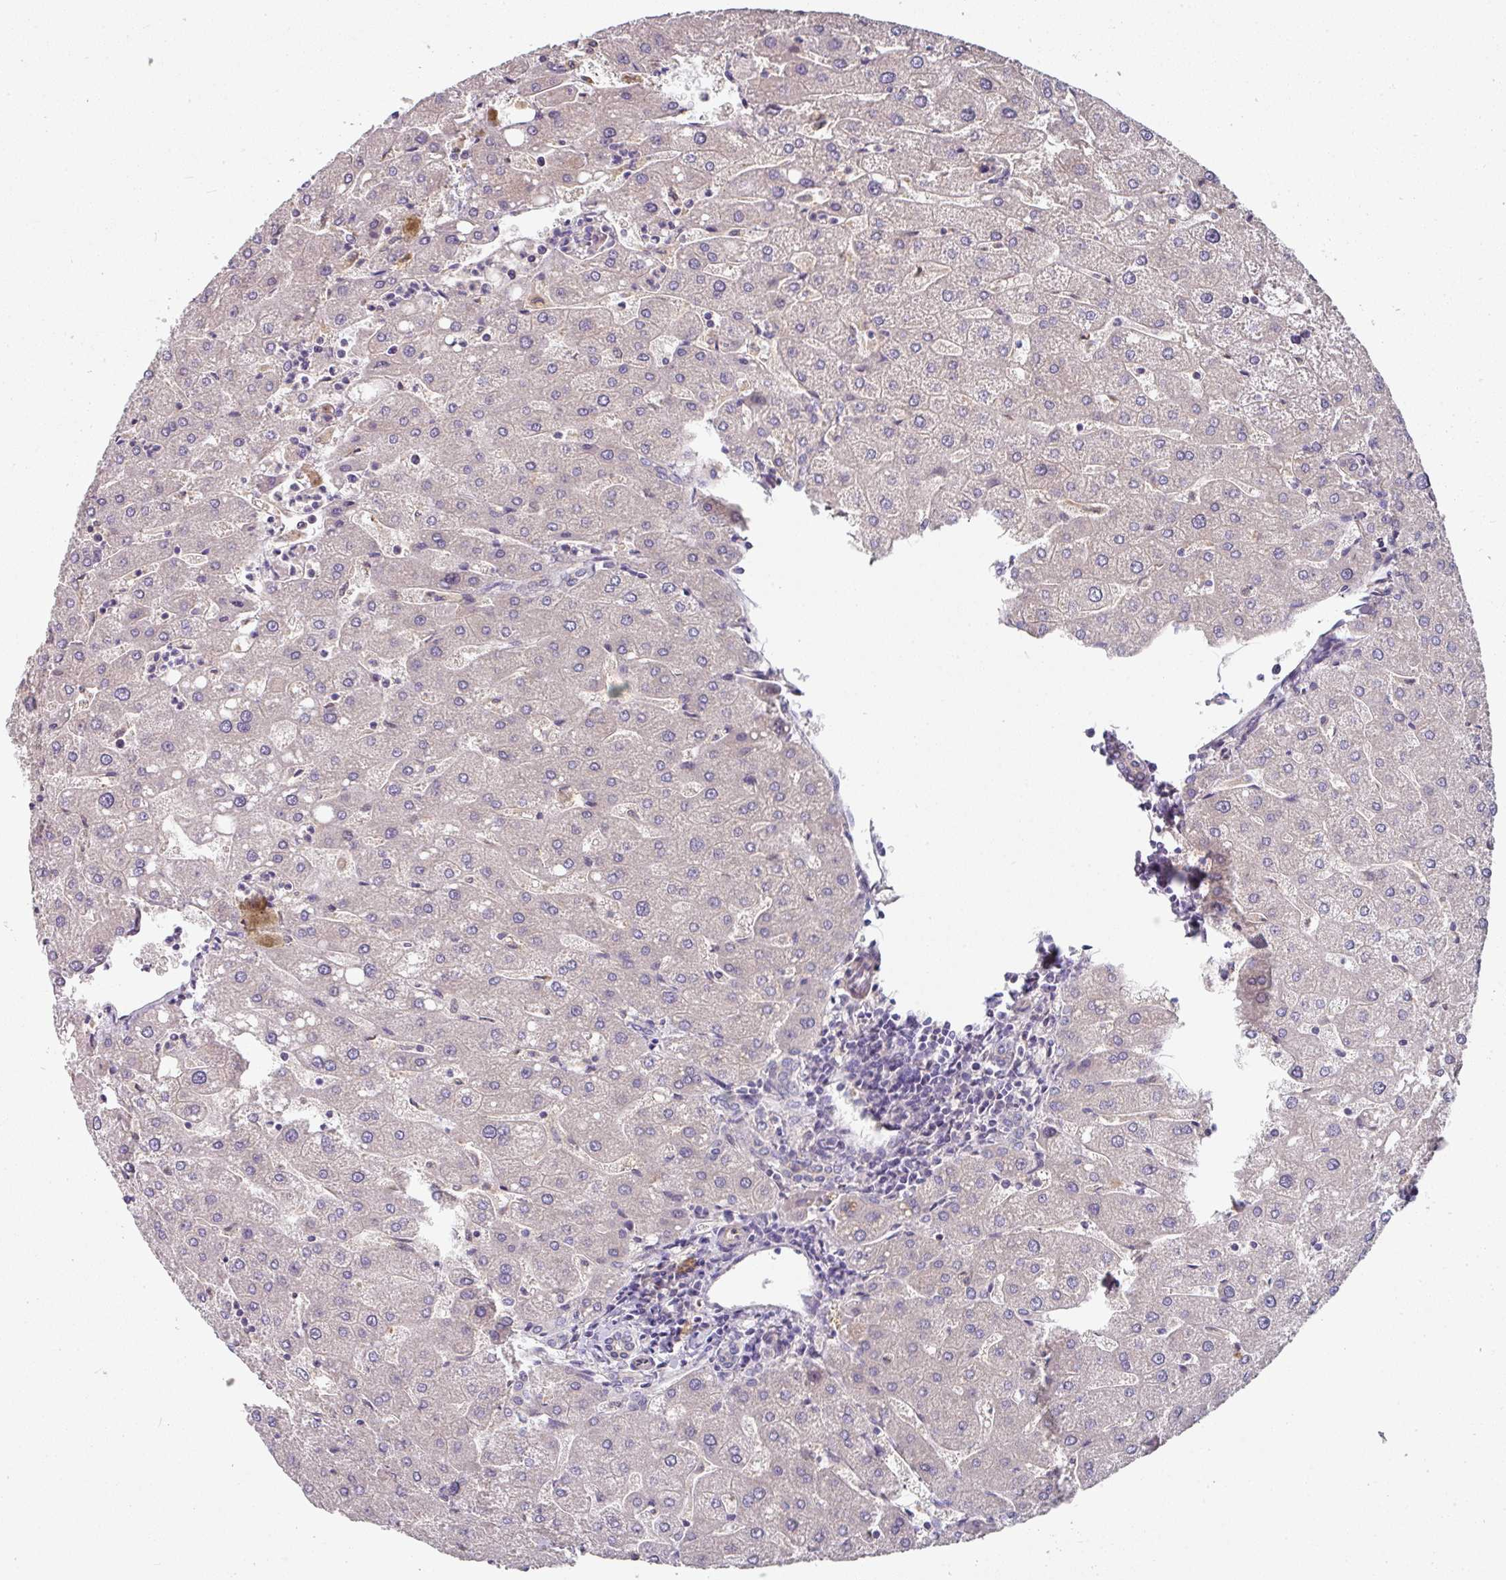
{"staining": {"intensity": "negative", "quantity": "none", "location": "none"}, "tissue": "liver", "cell_type": "Cholangiocytes", "image_type": "normal", "snomed": [{"axis": "morphology", "description": "Normal tissue, NOS"}, {"axis": "topography", "description": "Liver"}], "caption": "Immunohistochemistry of benign human liver exhibits no expression in cholangiocytes.", "gene": "C4orf48", "patient": {"sex": "male", "age": 67}}